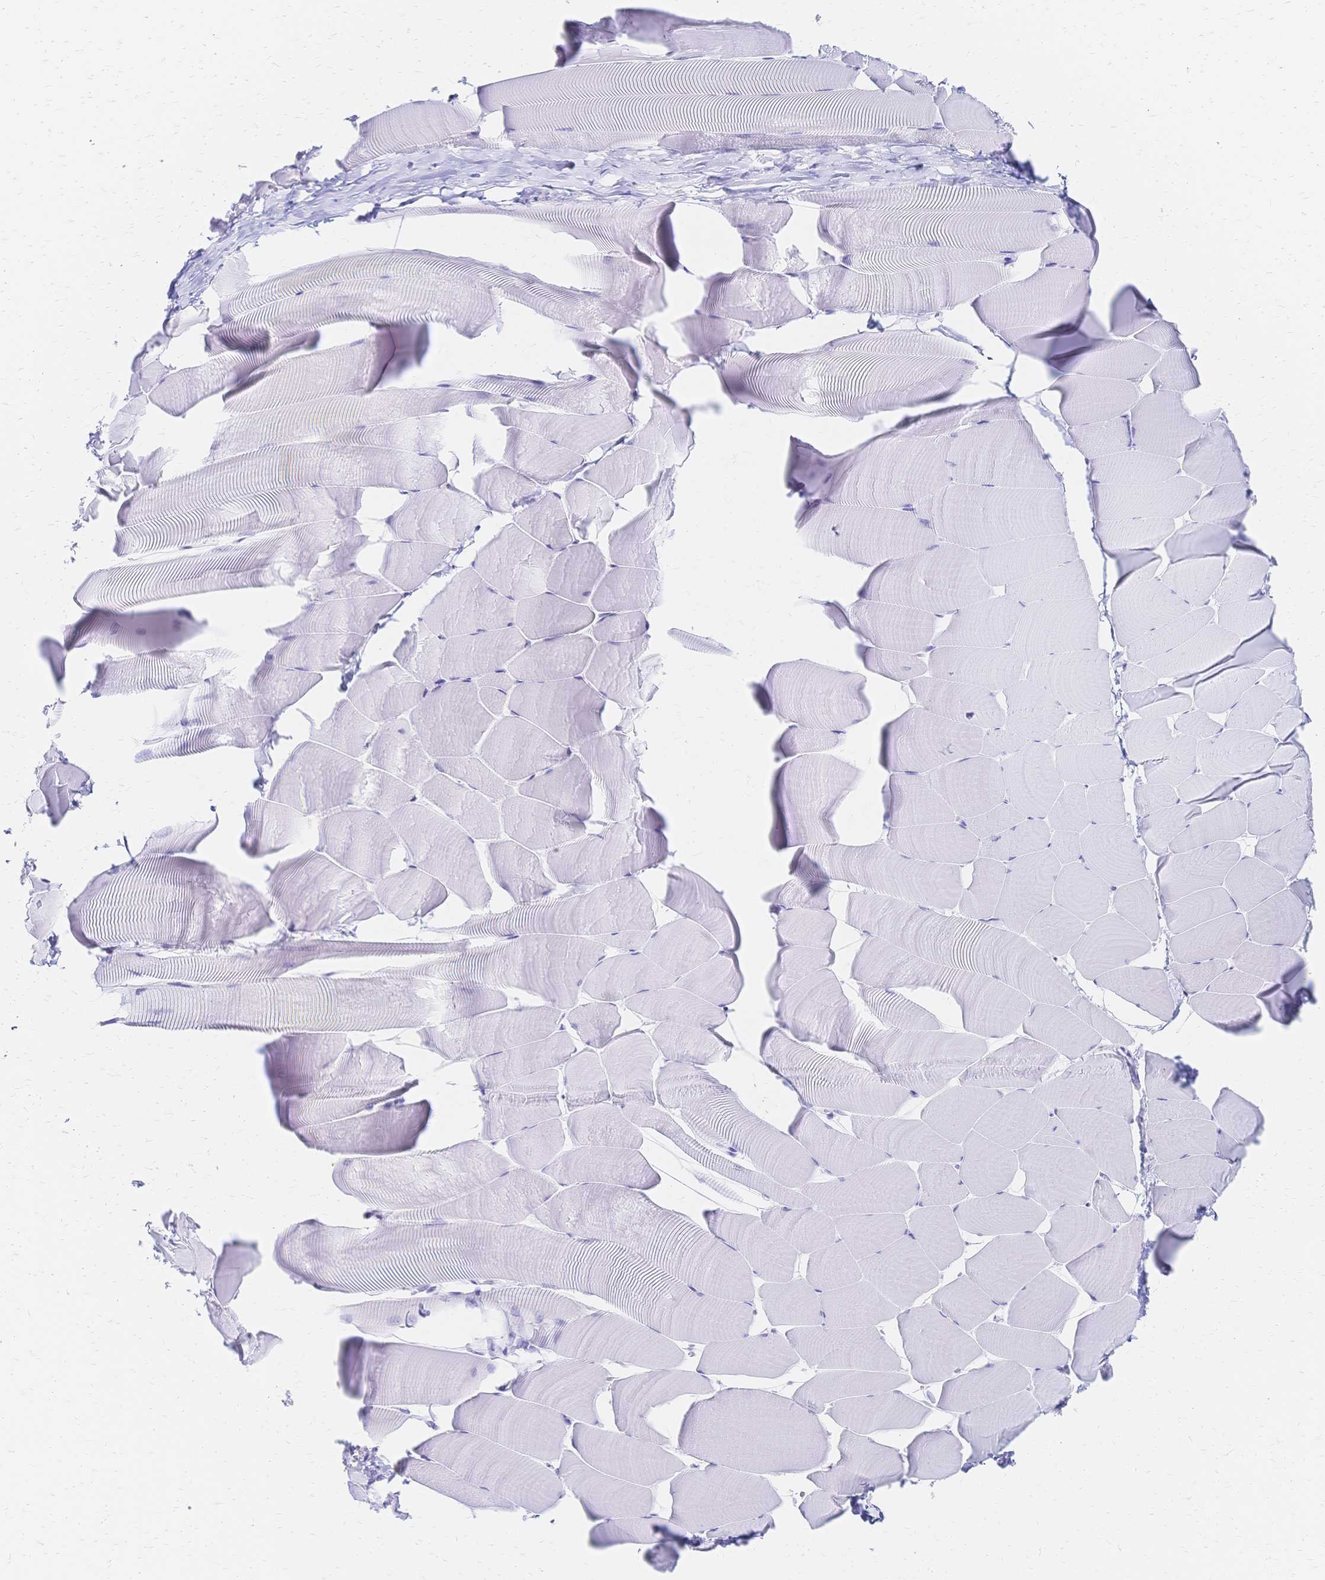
{"staining": {"intensity": "negative", "quantity": "none", "location": "none"}, "tissue": "skeletal muscle", "cell_type": "Myocytes", "image_type": "normal", "snomed": [{"axis": "morphology", "description": "Normal tissue, NOS"}, {"axis": "topography", "description": "Skeletal muscle"}], "caption": "Skeletal muscle stained for a protein using IHC exhibits no staining myocytes.", "gene": "SLC5A1", "patient": {"sex": "male", "age": 25}}